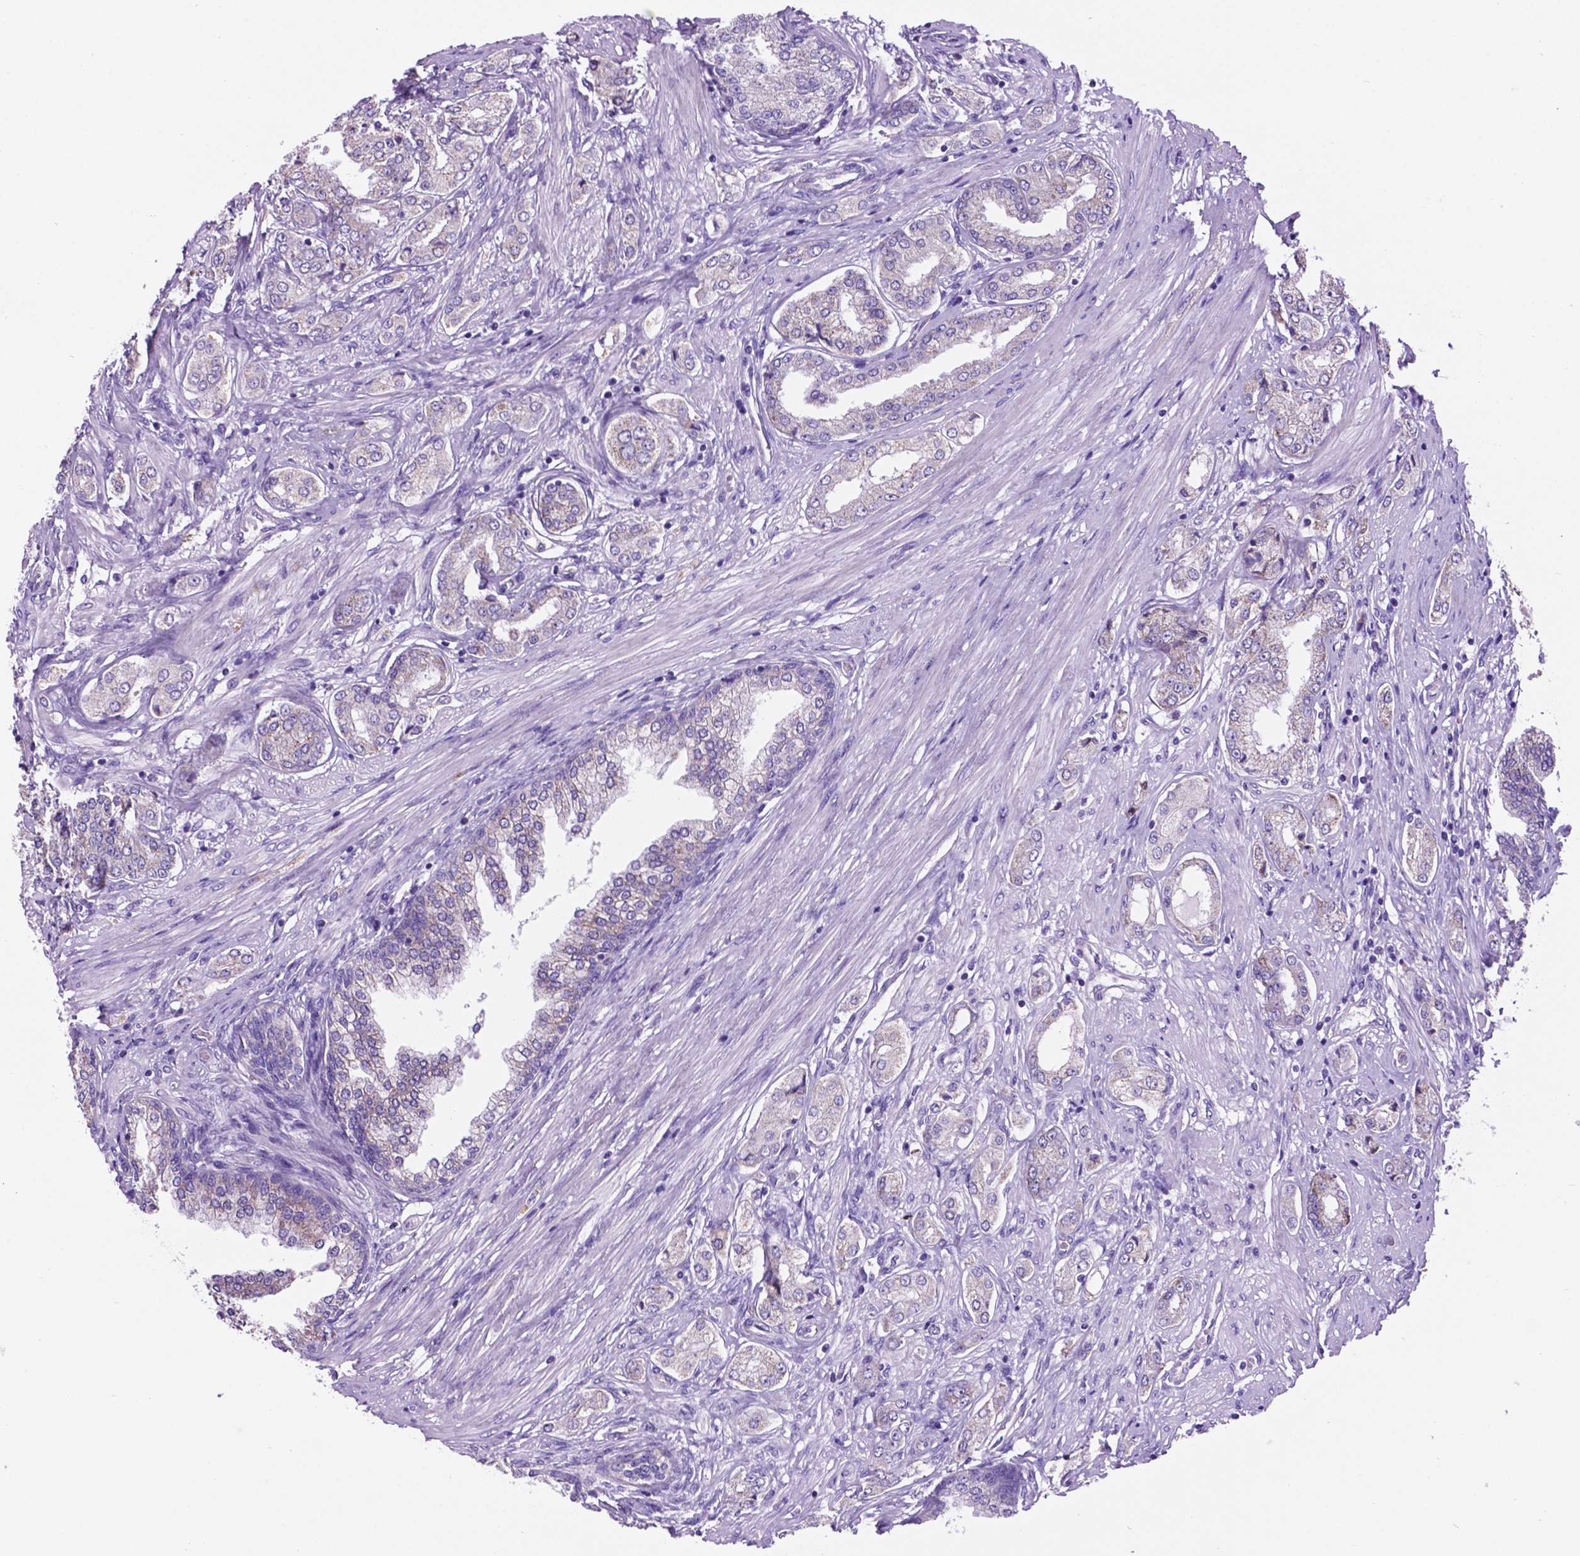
{"staining": {"intensity": "weak", "quantity": "25%-75%", "location": "cytoplasmic/membranous"}, "tissue": "prostate cancer", "cell_type": "Tumor cells", "image_type": "cancer", "snomed": [{"axis": "morphology", "description": "Adenocarcinoma, NOS"}, {"axis": "topography", "description": "Prostate"}], "caption": "The histopathology image displays immunohistochemical staining of prostate cancer (adenocarcinoma). There is weak cytoplasmic/membranous expression is appreciated in about 25%-75% of tumor cells.", "gene": "TMEM121B", "patient": {"sex": "male", "age": 63}}